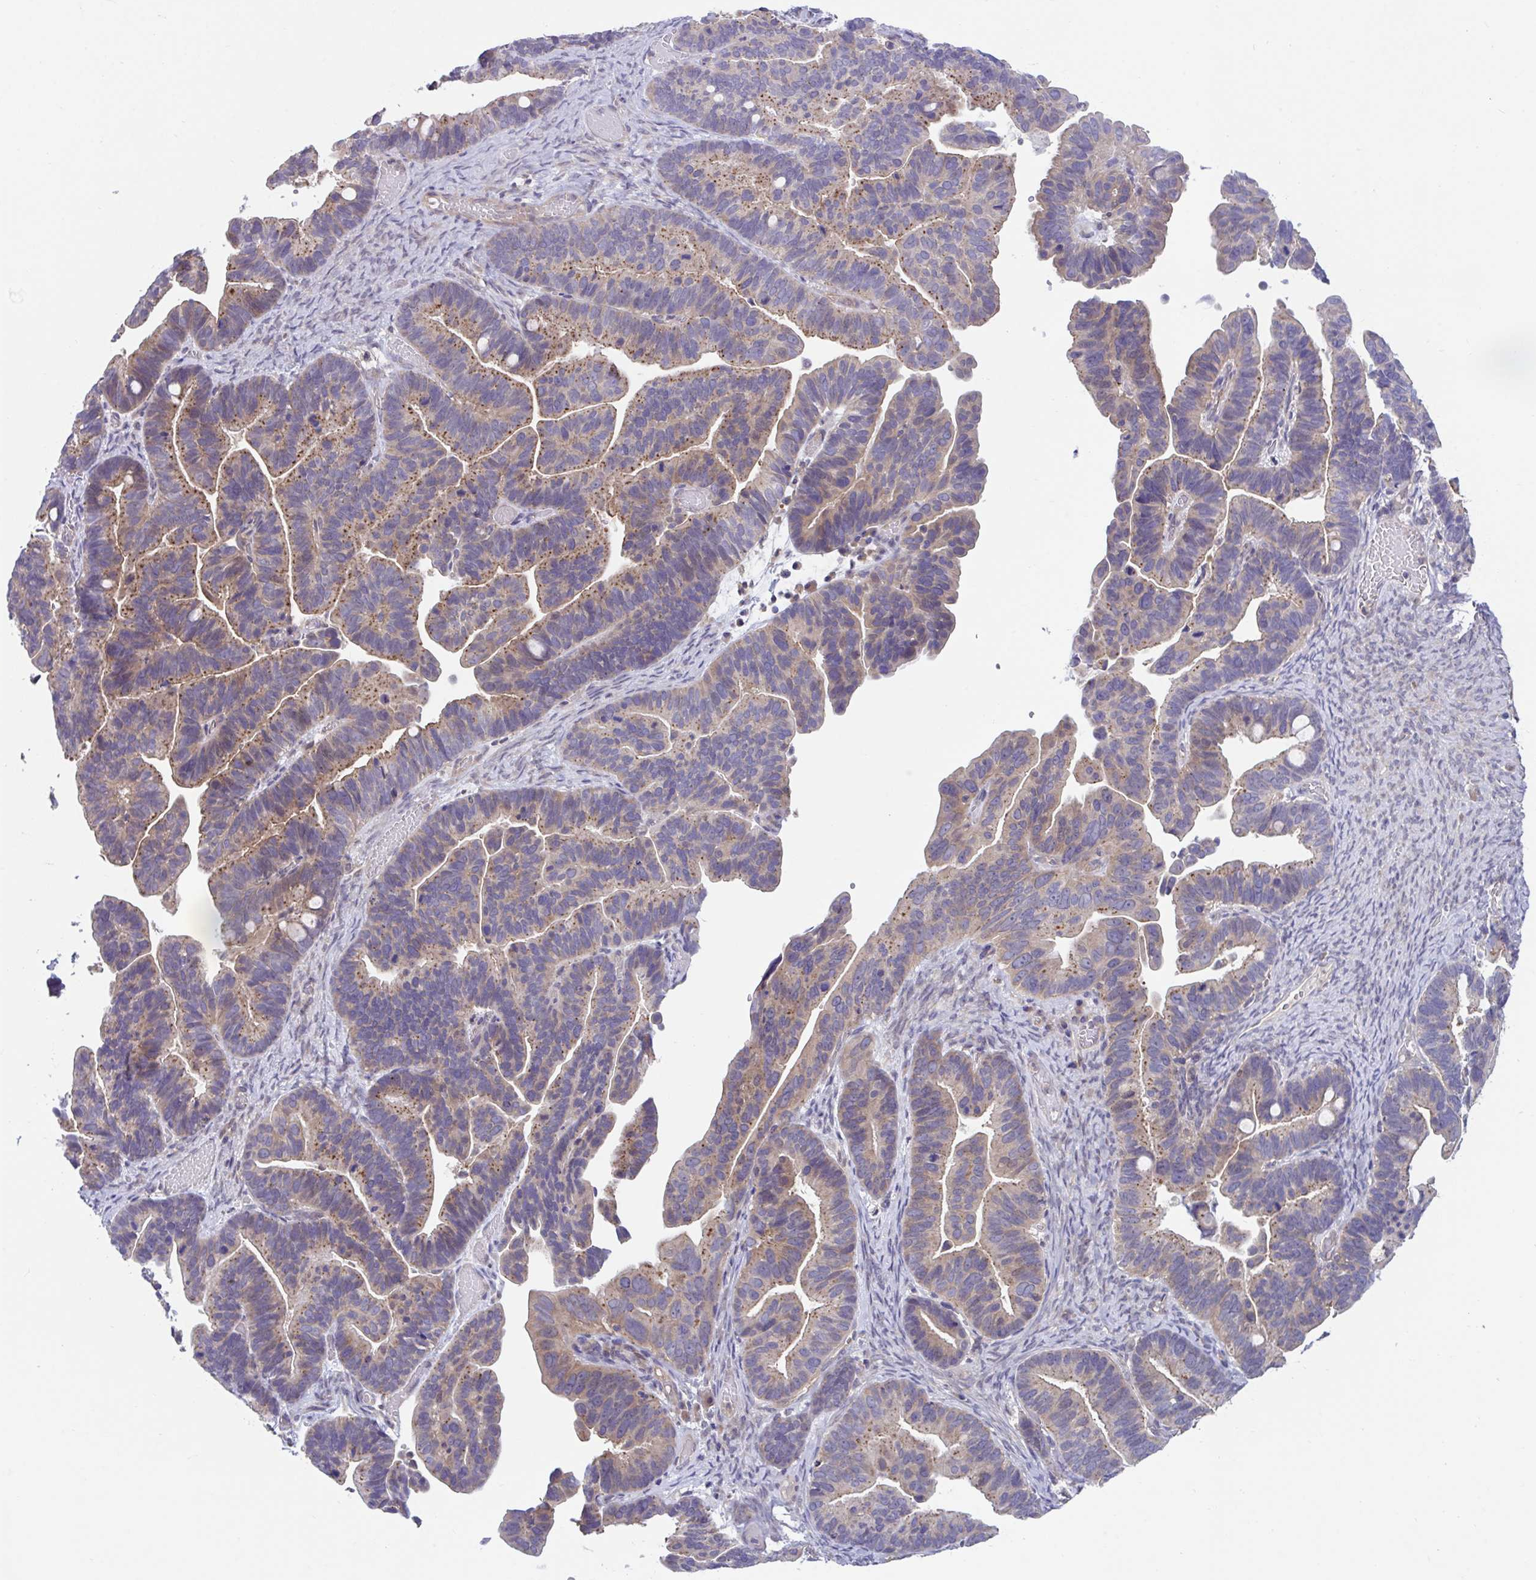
{"staining": {"intensity": "moderate", "quantity": "25%-75%", "location": "cytoplasmic/membranous"}, "tissue": "ovarian cancer", "cell_type": "Tumor cells", "image_type": "cancer", "snomed": [{"axis": "morphology", "description": "Cystadenocarcinoma, serous, NOS"}, {"axis": "topography", "description": "Ovary"}], "caption": "Protein expression analysis of human serous cystadenocarcinoma (ovarian) reveals moderate cytoplasmic/membranous staining in approximately 25%-75% of tumor cells.", "gene": "IST1", "patient": {"sex": "female", "age": 56}}